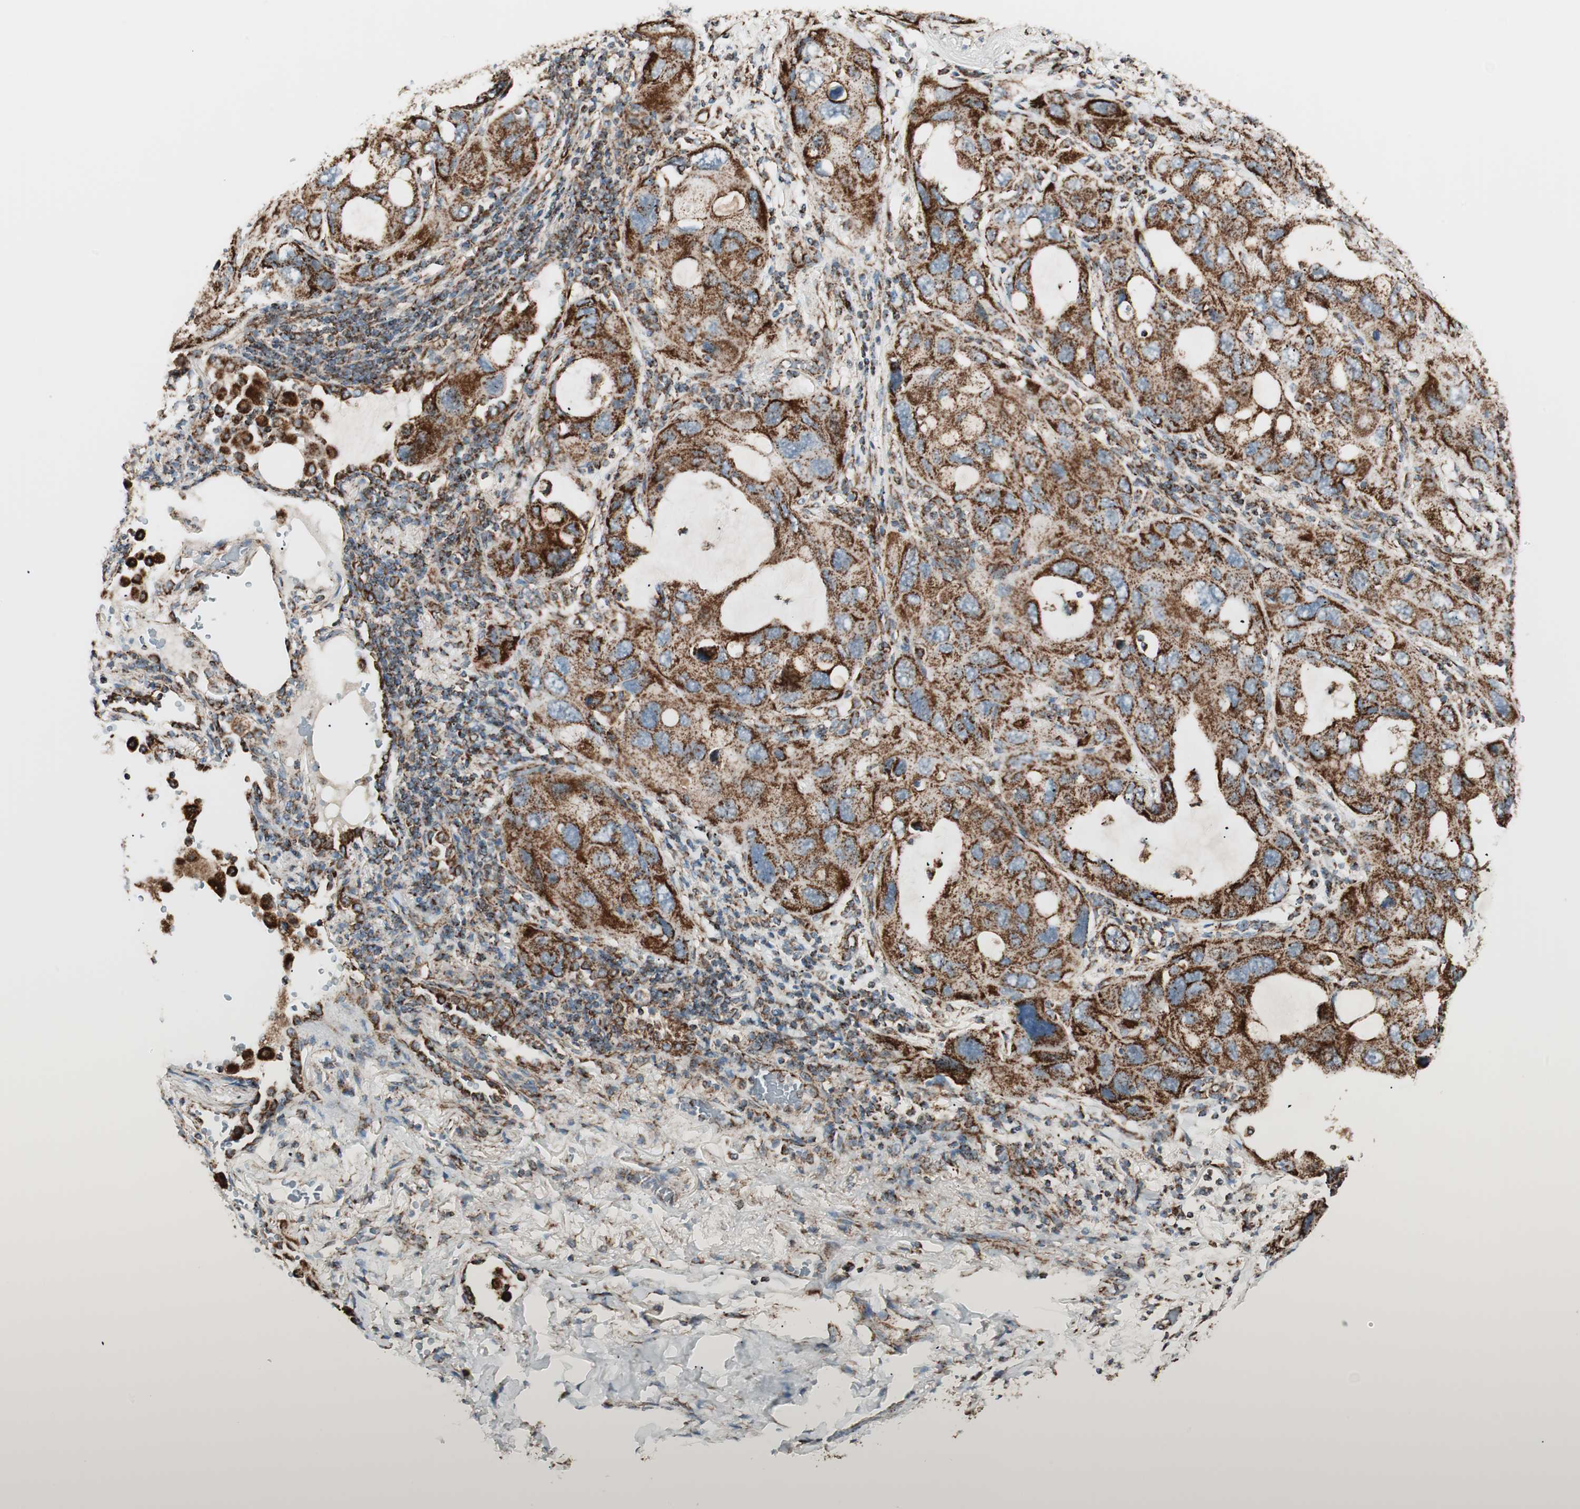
{"staining": {"intensity": "strong", "quantity": ">75%", "location": "cytoplasmic/membranous"}, "tissue": "lung cancer", "cell_type": "Tumor cells", "image_type": "cancer", "snomed": [{"axis": "morphology", "description": "Squamous cell carcinoma, NOS"}, {"axis": "topography", "description": "Lung"}], "caption": "Immunohistochemistry (IHC) of human lung cancer demonstrates high levels of strong cytoplasmic/membranous positivity in approximately >75% of tumor cells.", "gene": "TOMM22", "patient": {"sex": "female", "age": 73}}